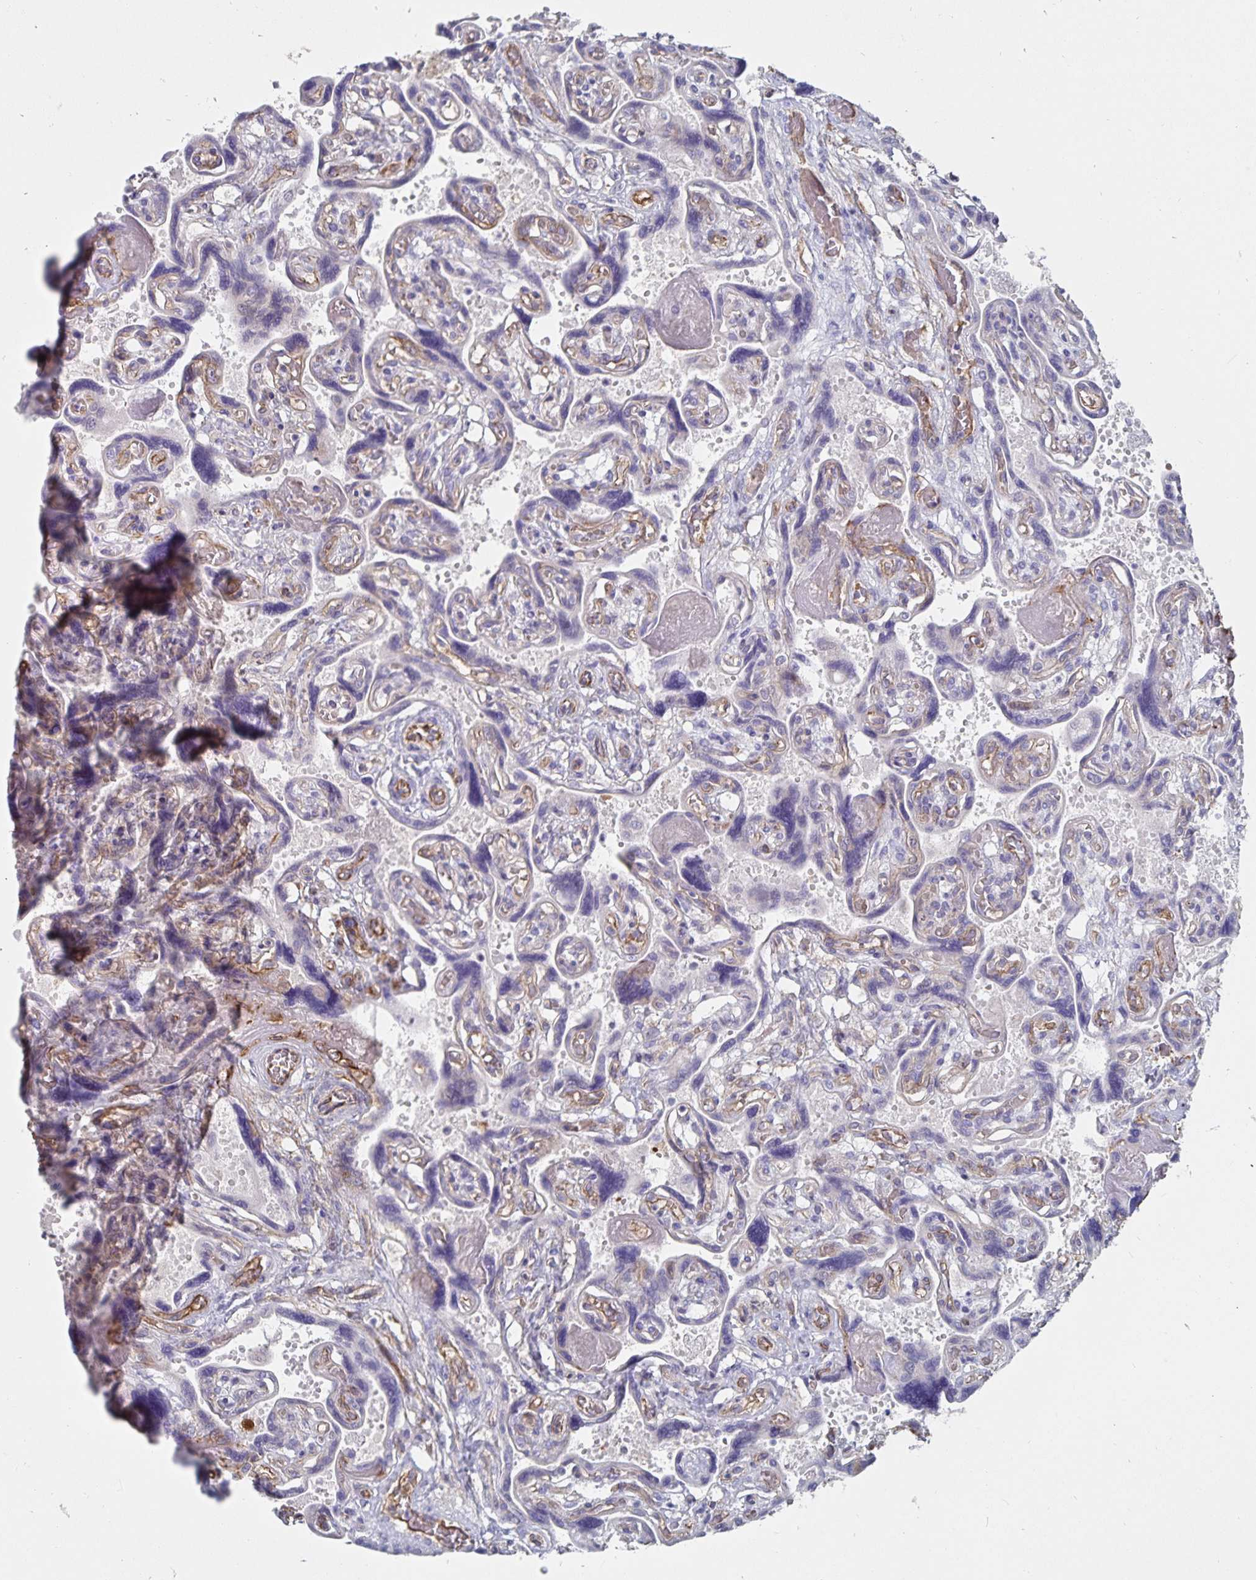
{"staining": {"intensity": "negative", "quantity": "none", "location": "none"}, "tissue": "placenta", "cell_type": "Decidual cells", "image_type": "normal", "snomed": [{"axis": "morphology", "description": "Normal tissue, NOS"}, {"axis": "topography", "description": "Placenta"}], "caption": "Immunohistochemistry of unremarkable placenta exhibits no positivity in decidual cells.", "gene": "SSTR1", "patient": {"sex": "female", "age": 32}}